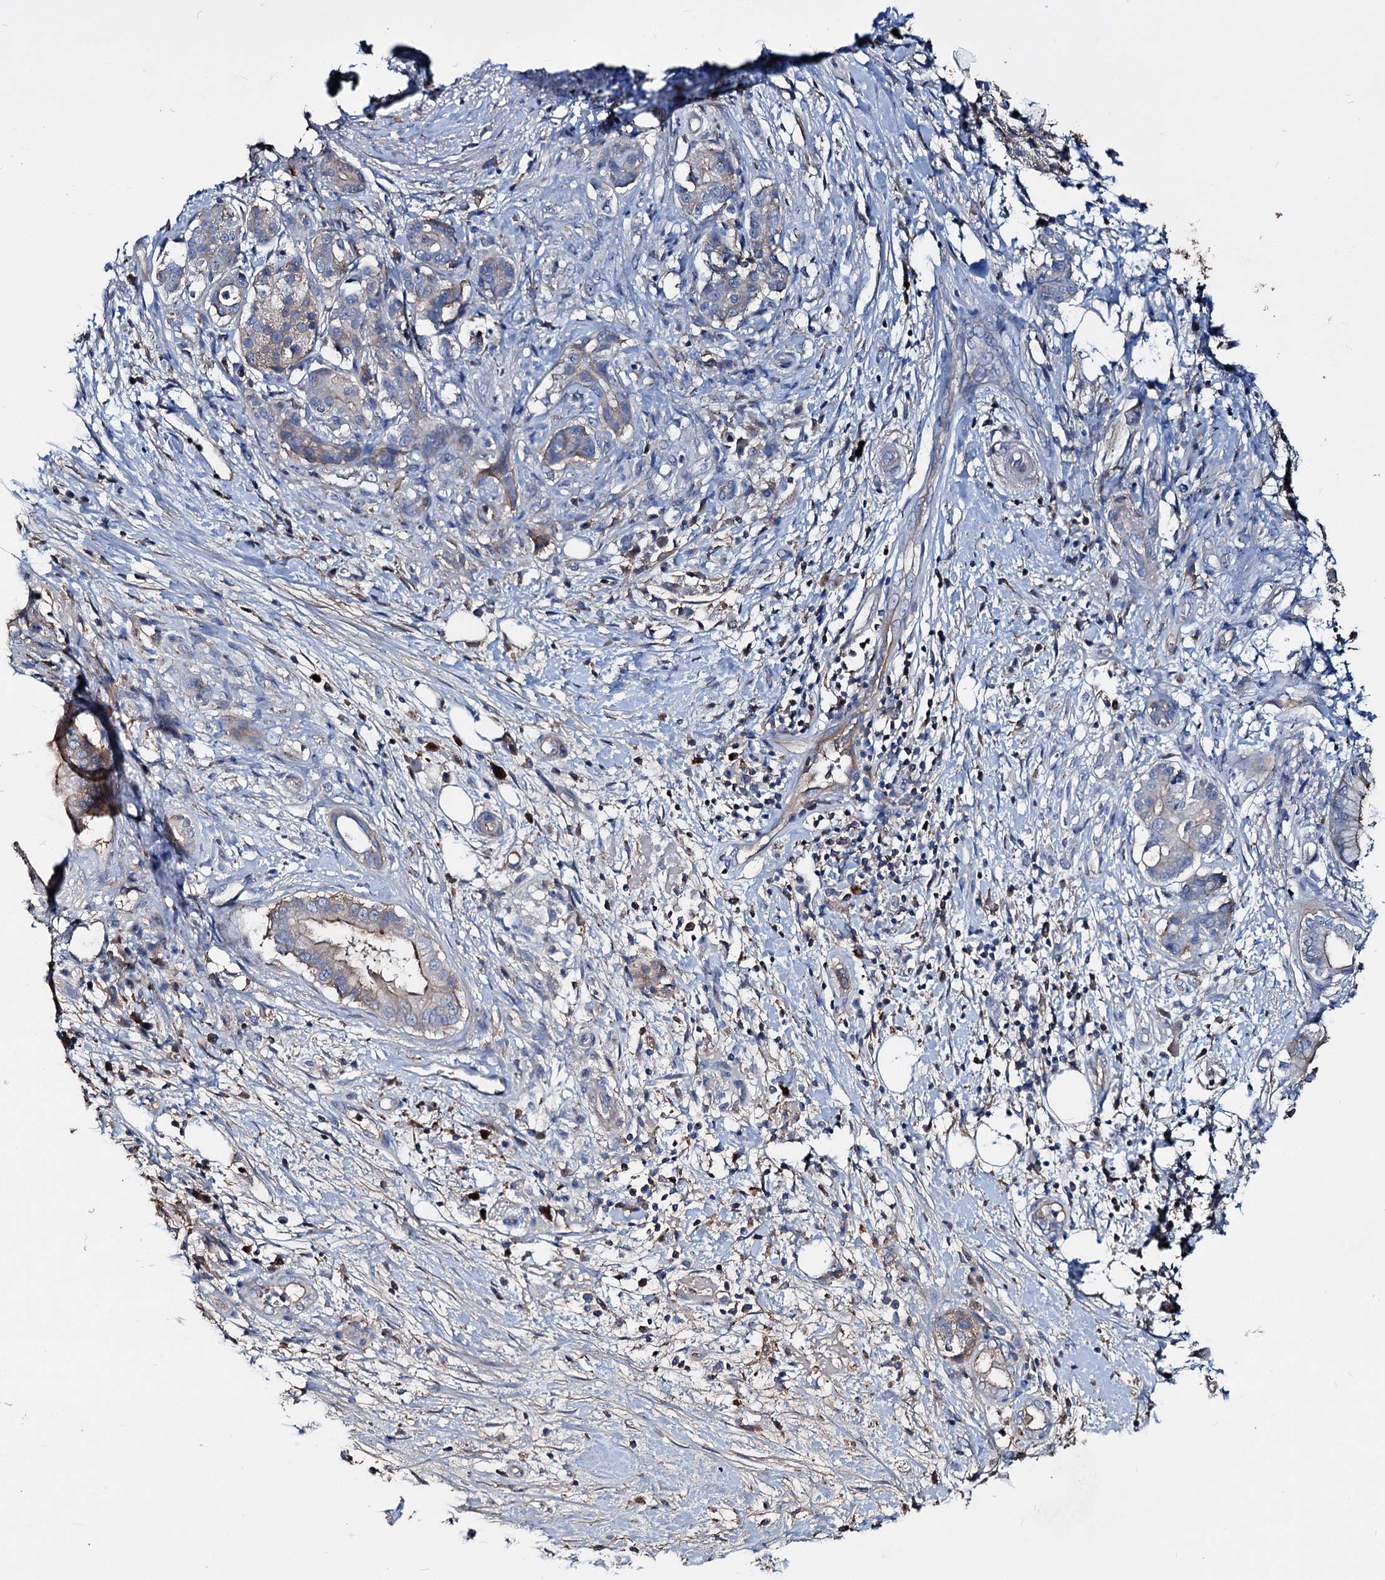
{"staining": {"intensity": "weak", "quantity": "<25%", "location": "cytoplasmic/membranous"}, "tissue": "pancreatic cancer", "cell_type": "Tumor cells", "image_type": "cancer", "snomed": [{"axis": "morphology", "description": "Adenocarcinoma, NOS"}, {"axis": "topography", "description": "Pancreas"}], "caption": "A high-resolution micrograph shows immunohistochemistry staining of pancreatic cancer, which shows no significant expression in tumor cells. Brightfield microscopy of immunohistochemistry (IHC) stained with DAB (brown) and hematoxylin (blue), captured at high magnification.", "gene": "ACY3", "patient": {"sex": "female", "age": 73}}